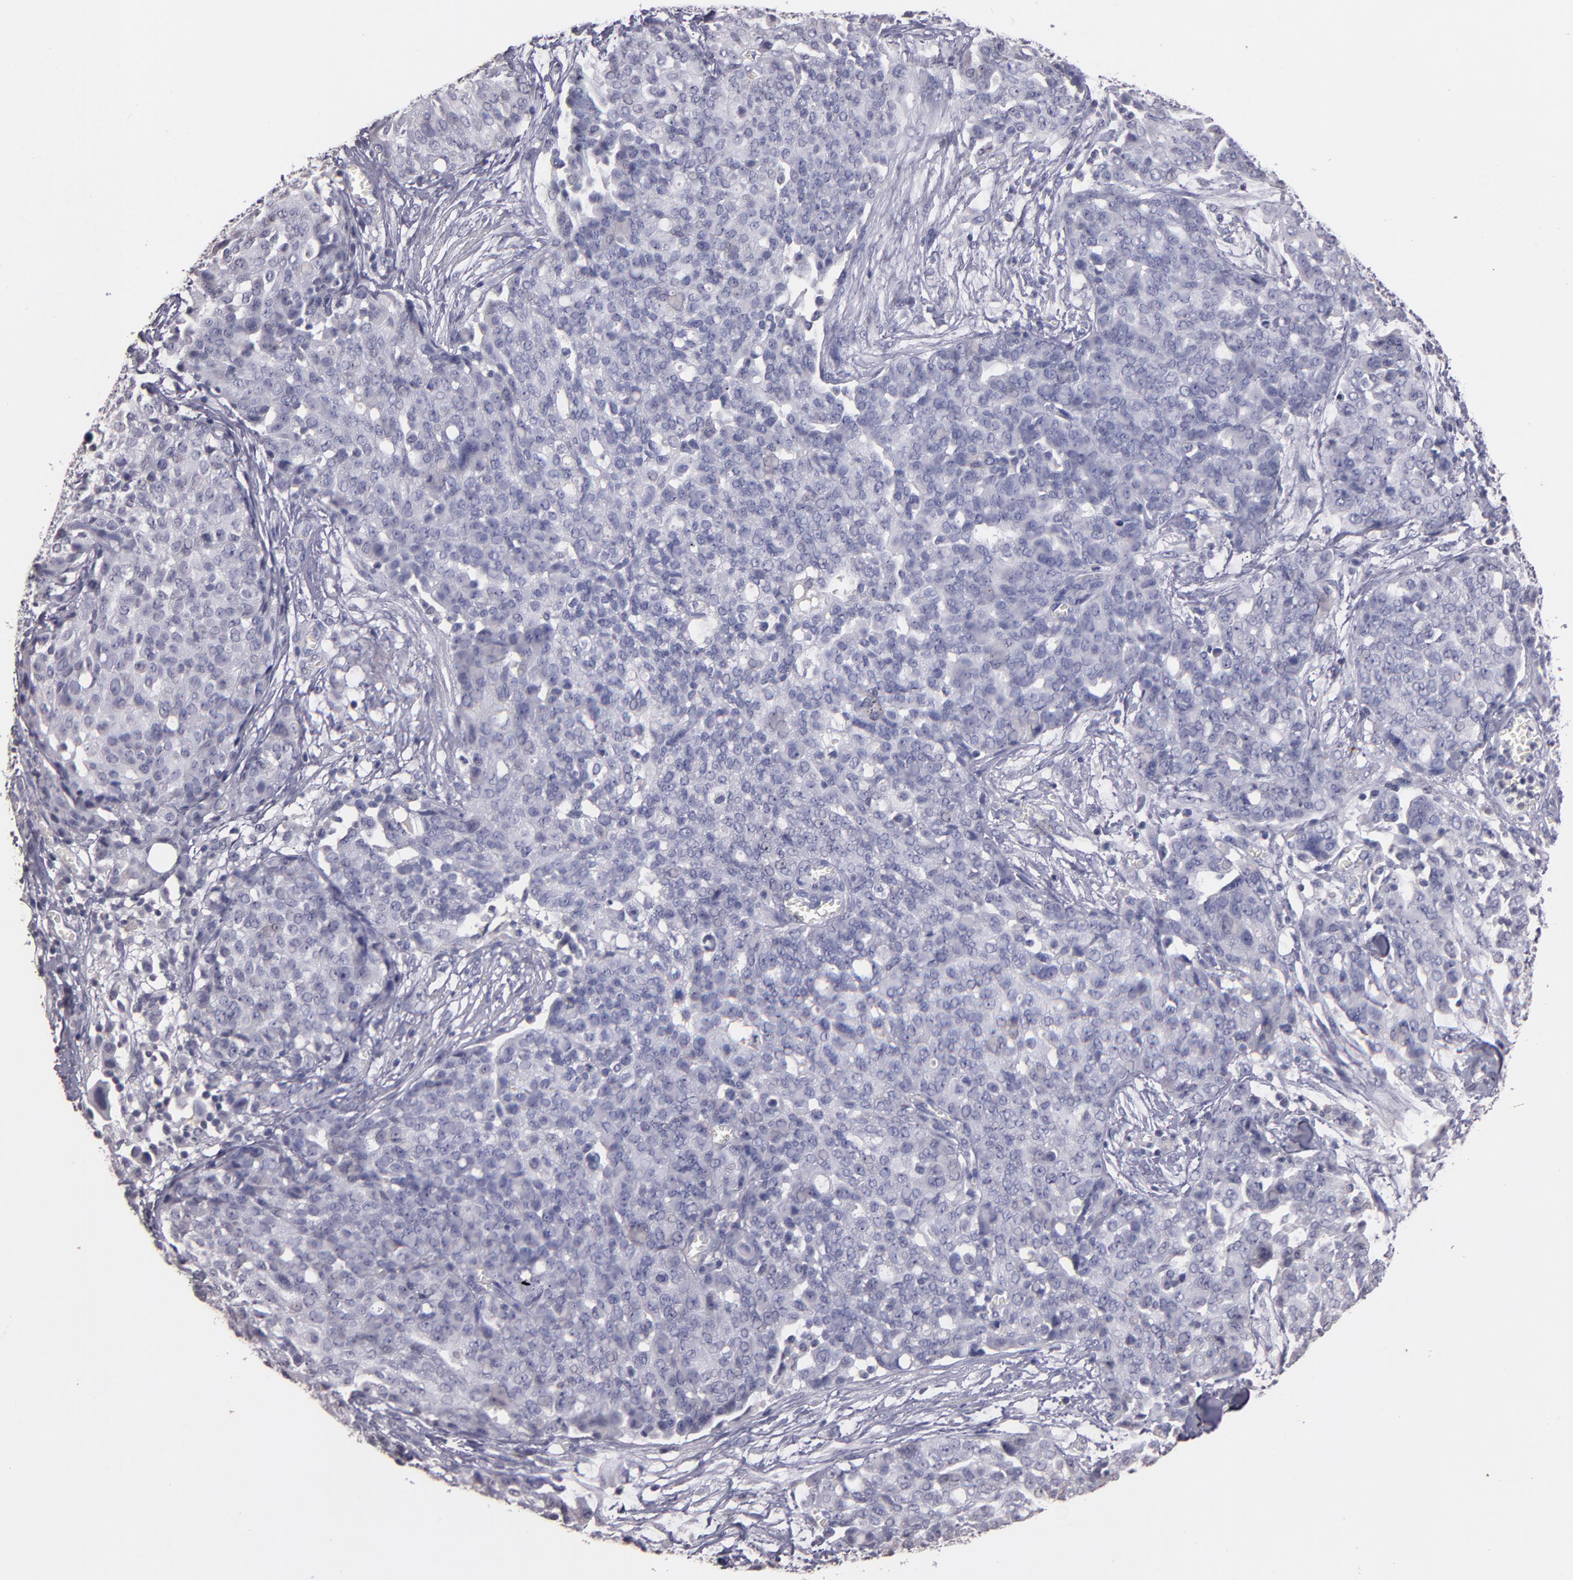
{"staining": {"intensity": "negative", "quantity": "none", "location": "none"}, "tissue": "ovarian cancer", "cell_type": "Tumor cells", "image_type": "cancer", "snomed": [{"axis": "morphology", "description": "Cystadenocarcinoma, serous, NOS"}, {"axis": "topography", "description": "Soft tissue"}, {"axis": "topography", "description": "Ovary"}], "caption": "Immunohistochemical staining of ovarian cancer (serous cystadenocarcinoma) demonstrates no significant staining in tumor cells.", "gene": "SOX10", "patient": {"sex": "female", "age": 57}}